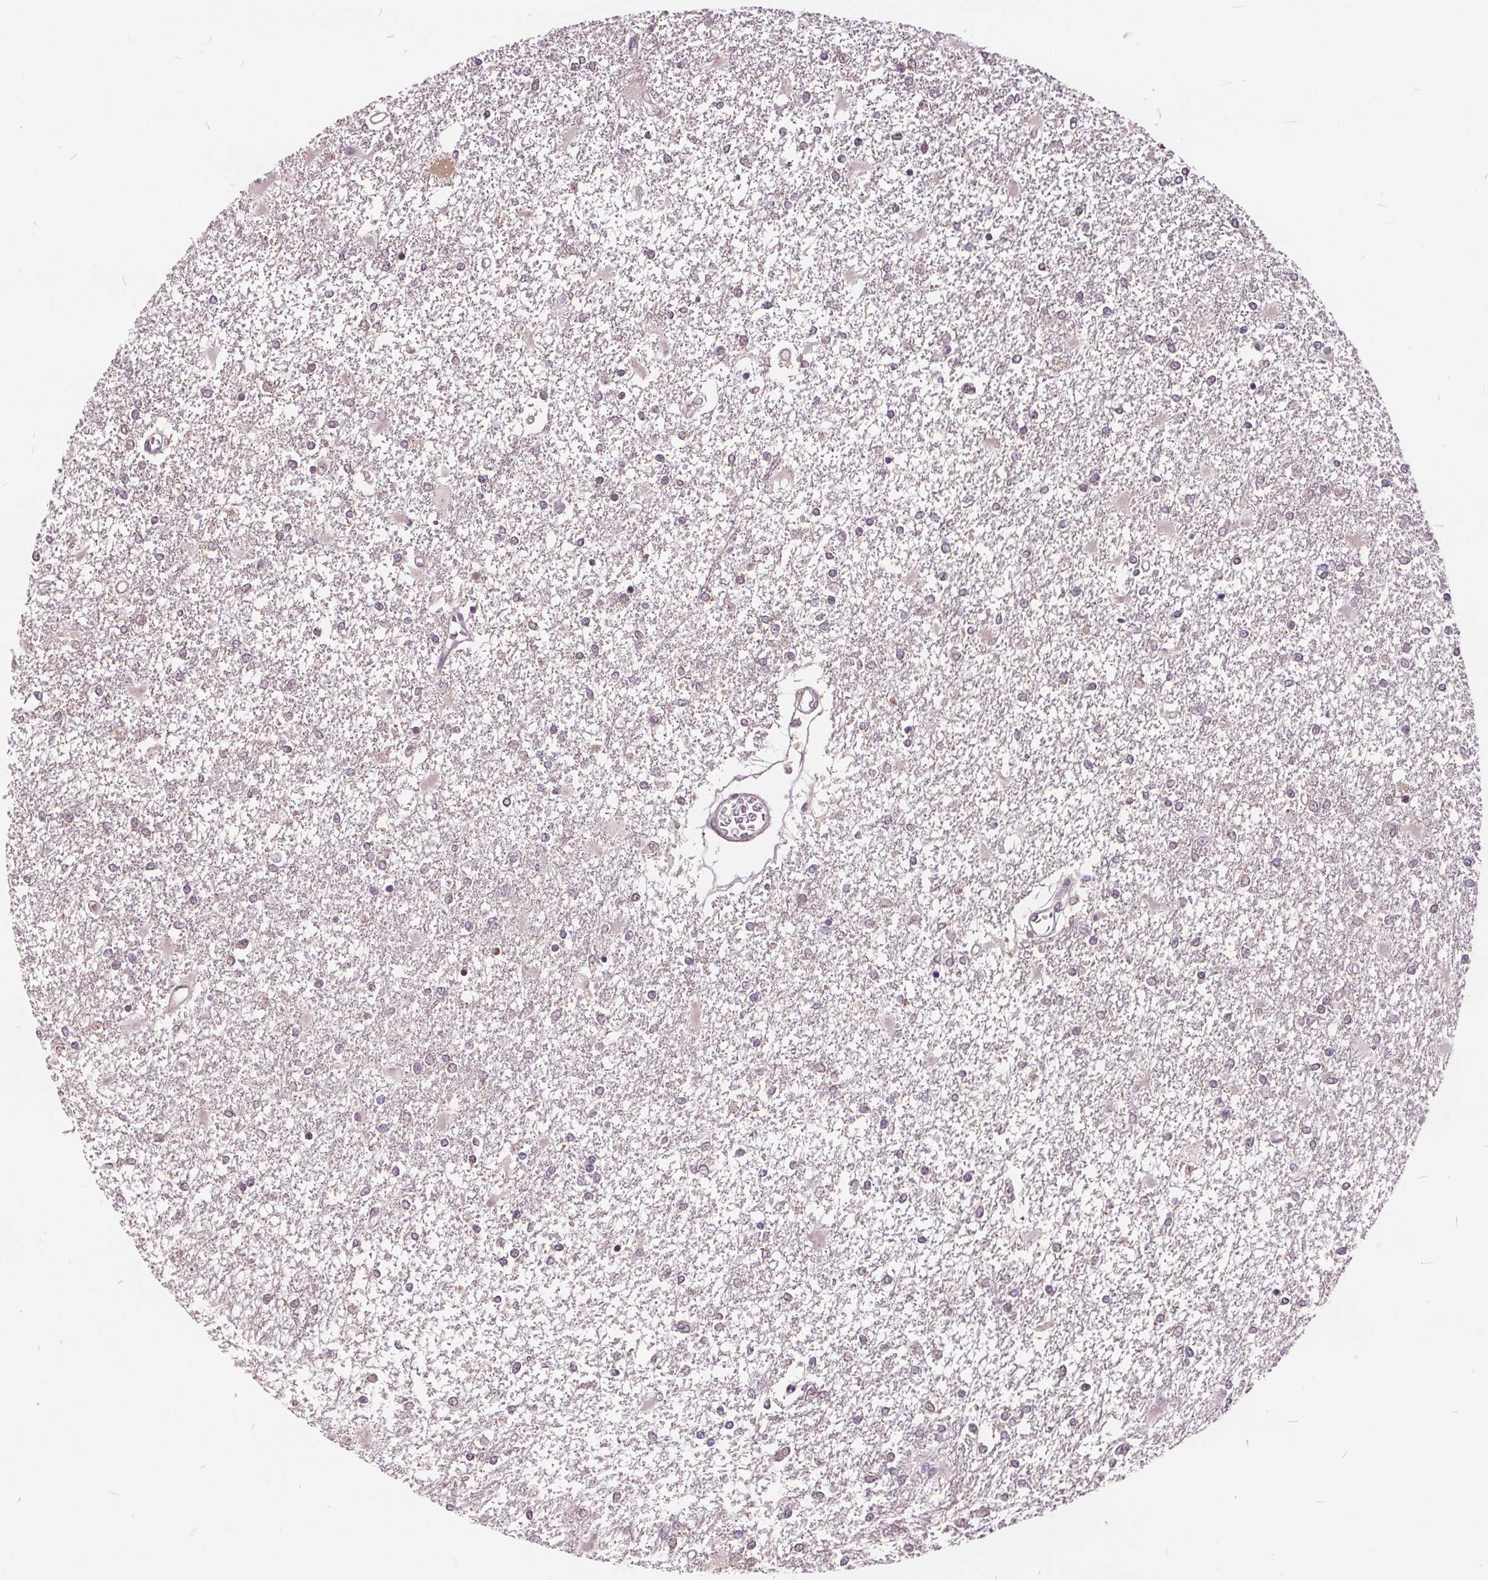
{"staining": {"intensity": "negative", "quantity": "none", "location": "none"}, "tissue": "glioma", "cell_type": "Tumor cells", "image_type": "cancer", "snomed": [{"axis": "morphology", "description": "Glioma, malignant, High grade"}, {"axis": "topography", "description": "Cerebral cortex"}], "caption": "IHC micrograph of neoplastic tissue: human glioma stained with DAB demonstrates no significant protein staining in tumor cells.", "gene": "HIF1AN", "patient": {"sex": "male", "age": 79}}